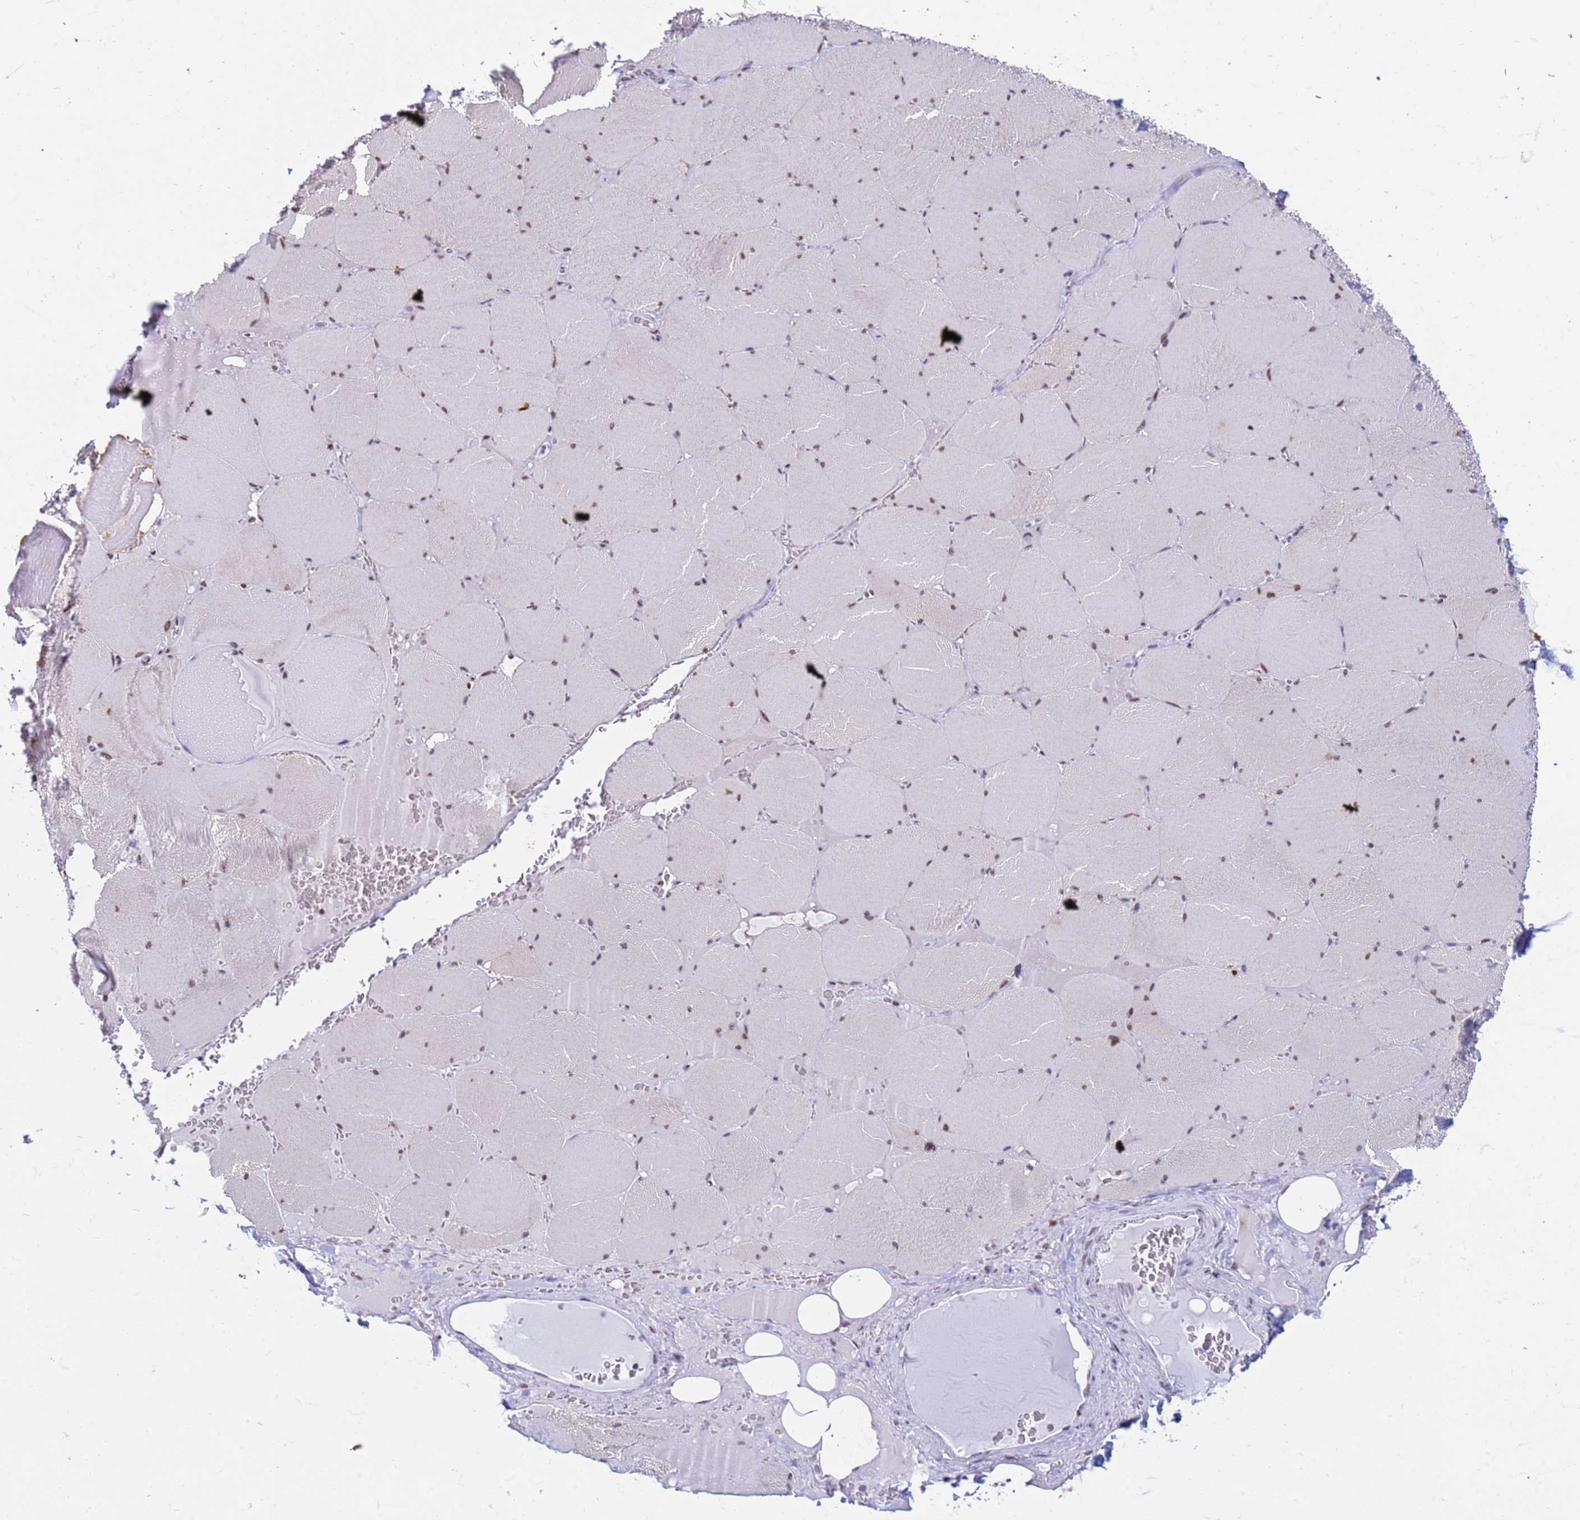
{"staining": {"intensity": "moderate", "quantity": "25%-75%", "location": "nuclear"}, "tissue": "skeletal muscle", "cell_type": "Myocytes", "image_type": "normal", "snomed": [{"axis": "morphology", "description": "Normal tissue, NOS"}, {"axis": "topography", "description": "Skeletal muscle"}, {"axis": "topography", "description": "Head-Neck"}], "caption": "Myocytes demonstrate medium levels of moderate nuclear expression in approximately 25%-75% of cells in benign human skeletal muscle. (Stains: DAB (3,3'-diaminobenzidine) in brown, nuclei in blue, Microscopy: brightfield microscopy at high magnification).", "gene": "FAM170B", "patient": {"sex": "male", "age": 66}}